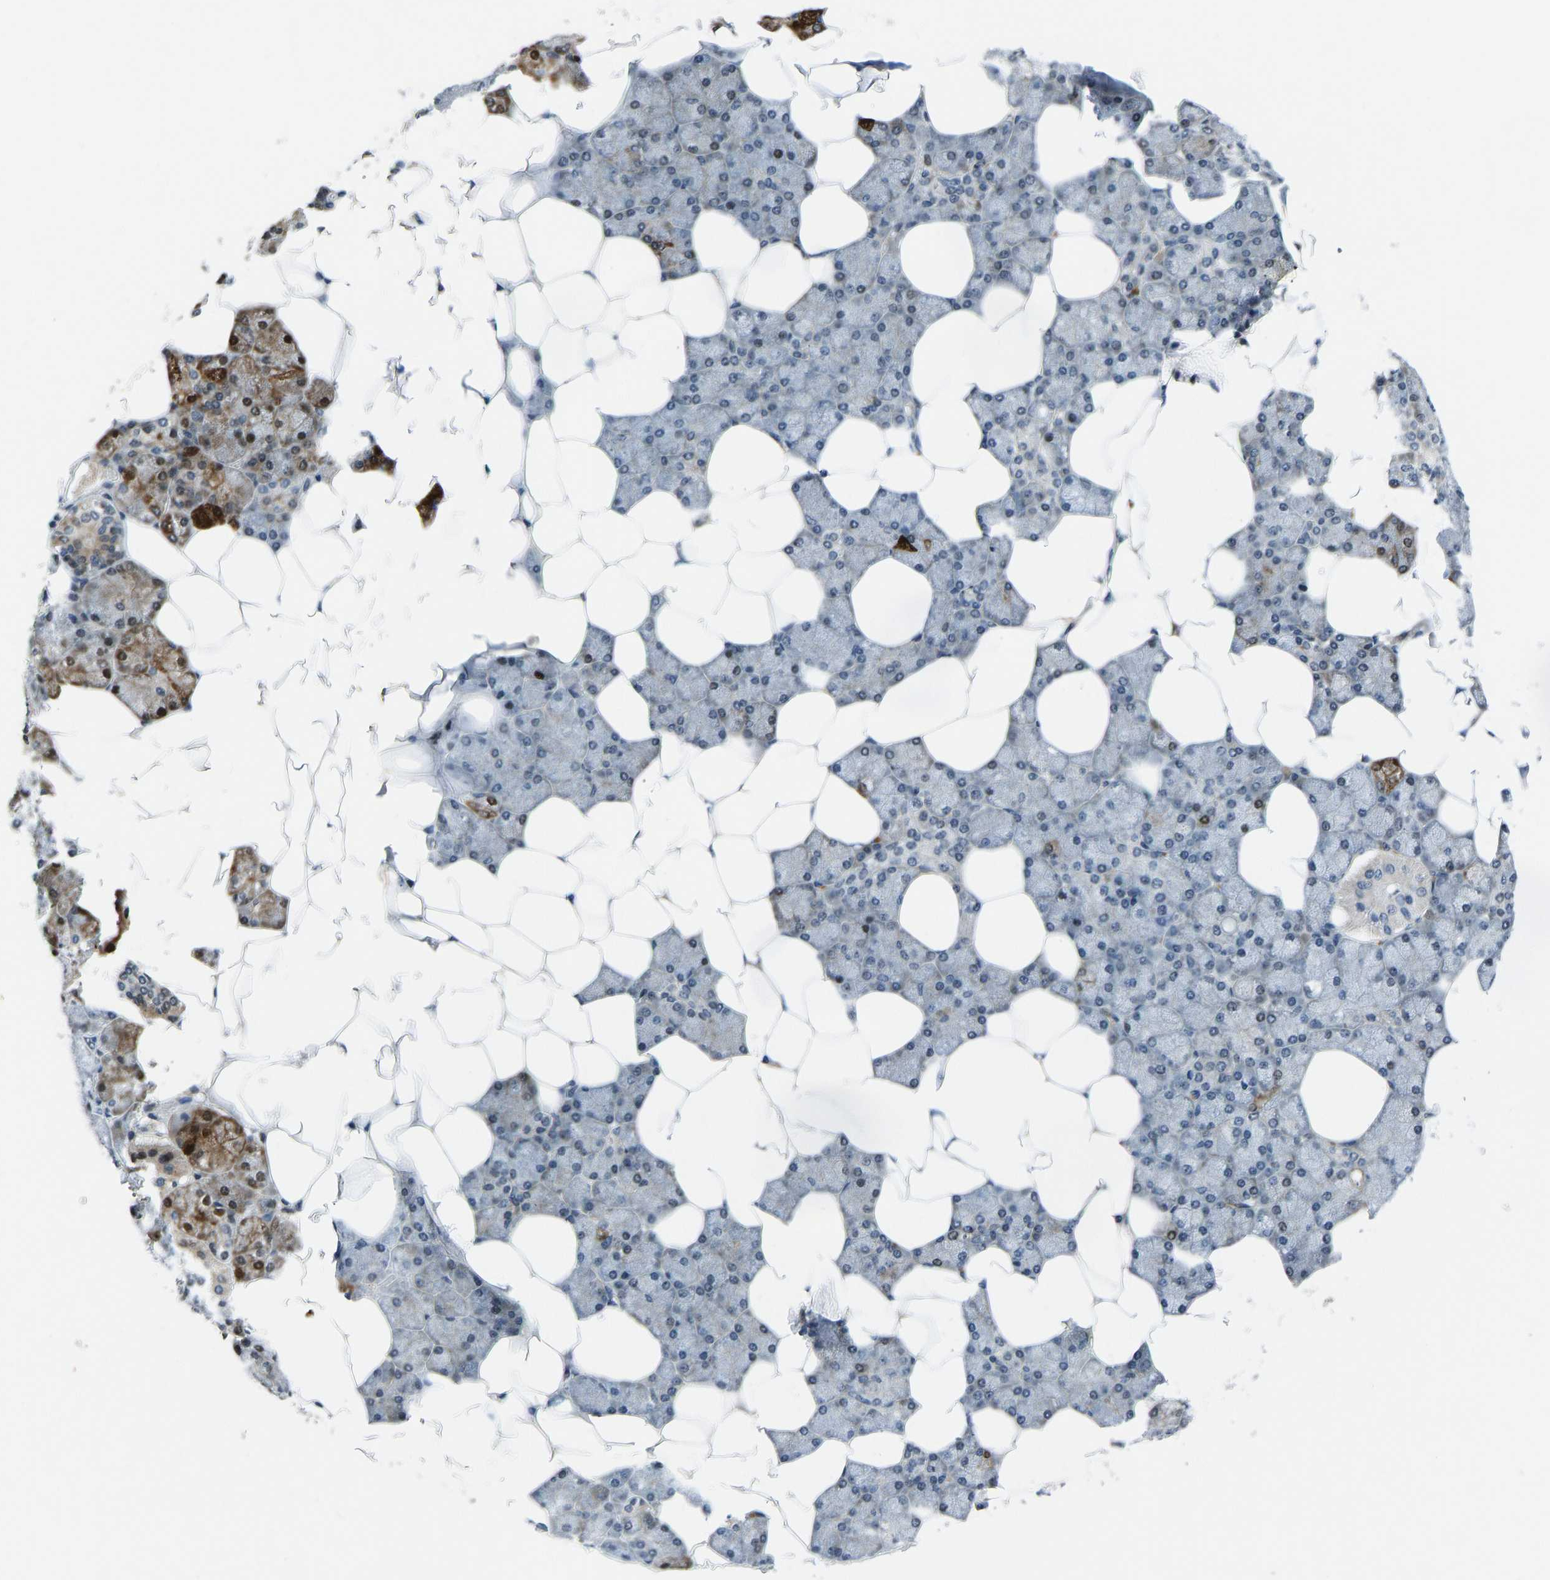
{"staining": {"intensity": "moderate", "quantity": "25%-75%", "location": "cytoplasmic/membranous,nuclear"}, "tissue": "salivary gland", "cell_type": "Glandular cells", "image_type": "normal", "snomed": [{"axis": "morphology", "description": "Normal tissue, NOS"}, {"axis": "topography", "description": "Salivary gland"}], "caption": "Brown immunohistochemical staining in unremarkable human salivary gland reveals moderate cytoplasmic/membranous,nuclear staining in approximately 25%-75% of glandular cells. (IHC, brightfield microscopy, high magnification).", "gene": "RLIM", "patient": {"sex": "male", "age": 62}}